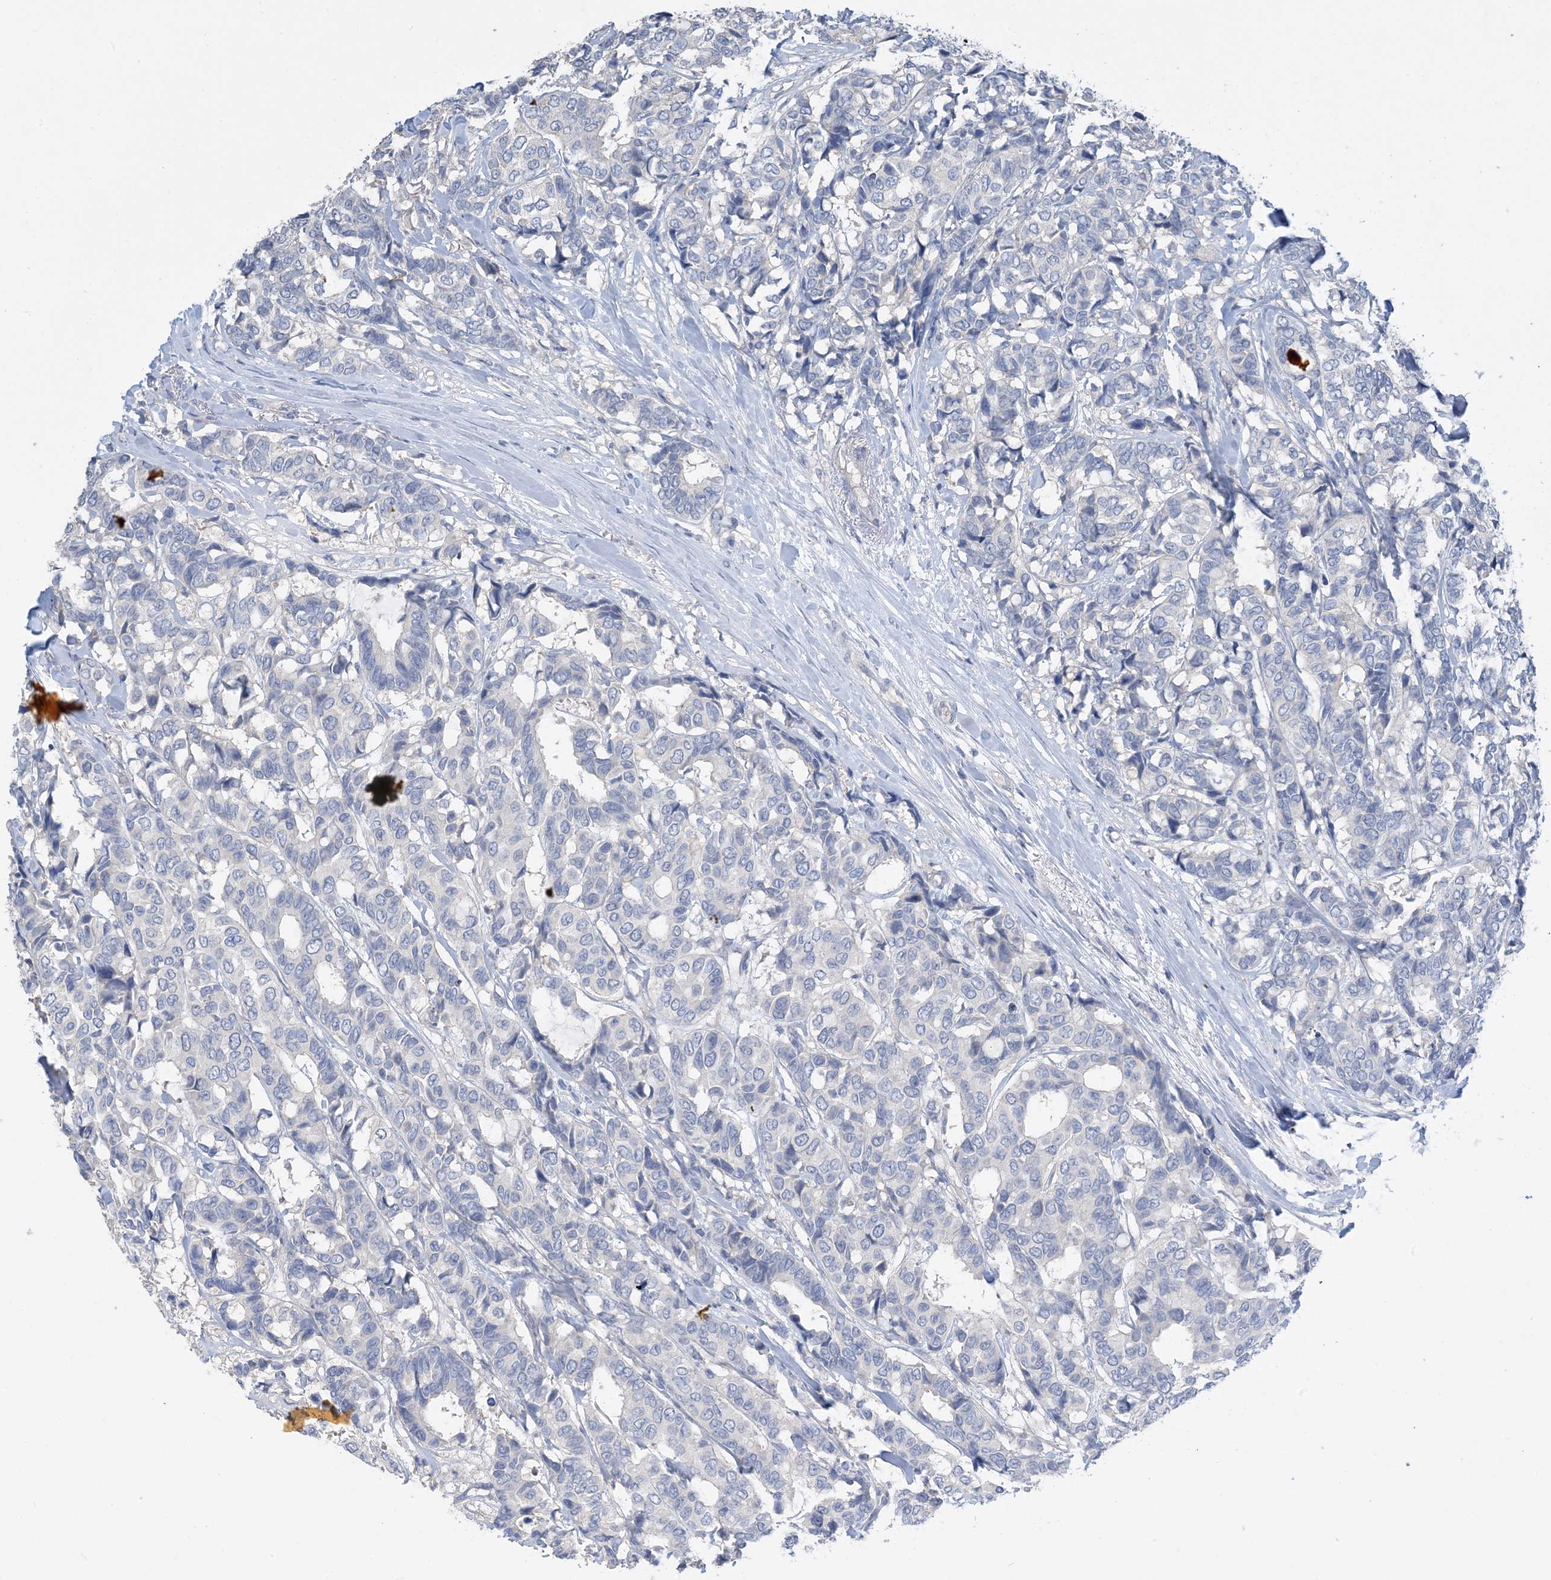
{"staining": {"intensity": "negative", "quantity": "none", "location": "none"}, "tissue": "breast cancer", "cell_type": "Tumor cells", "image_type": "cancer", "snomed": [{"axis": "morphology", "description": "Duct carcinoma"}, {"axis": "topography", "description": "Breast"}], "caption": "This is an IHC micrograph of human invasive ductal carcinoma (breast). There is no positivity in tumor cells.", "gene": "KPRP", "patient": {"sex": "female", "age": 87}}